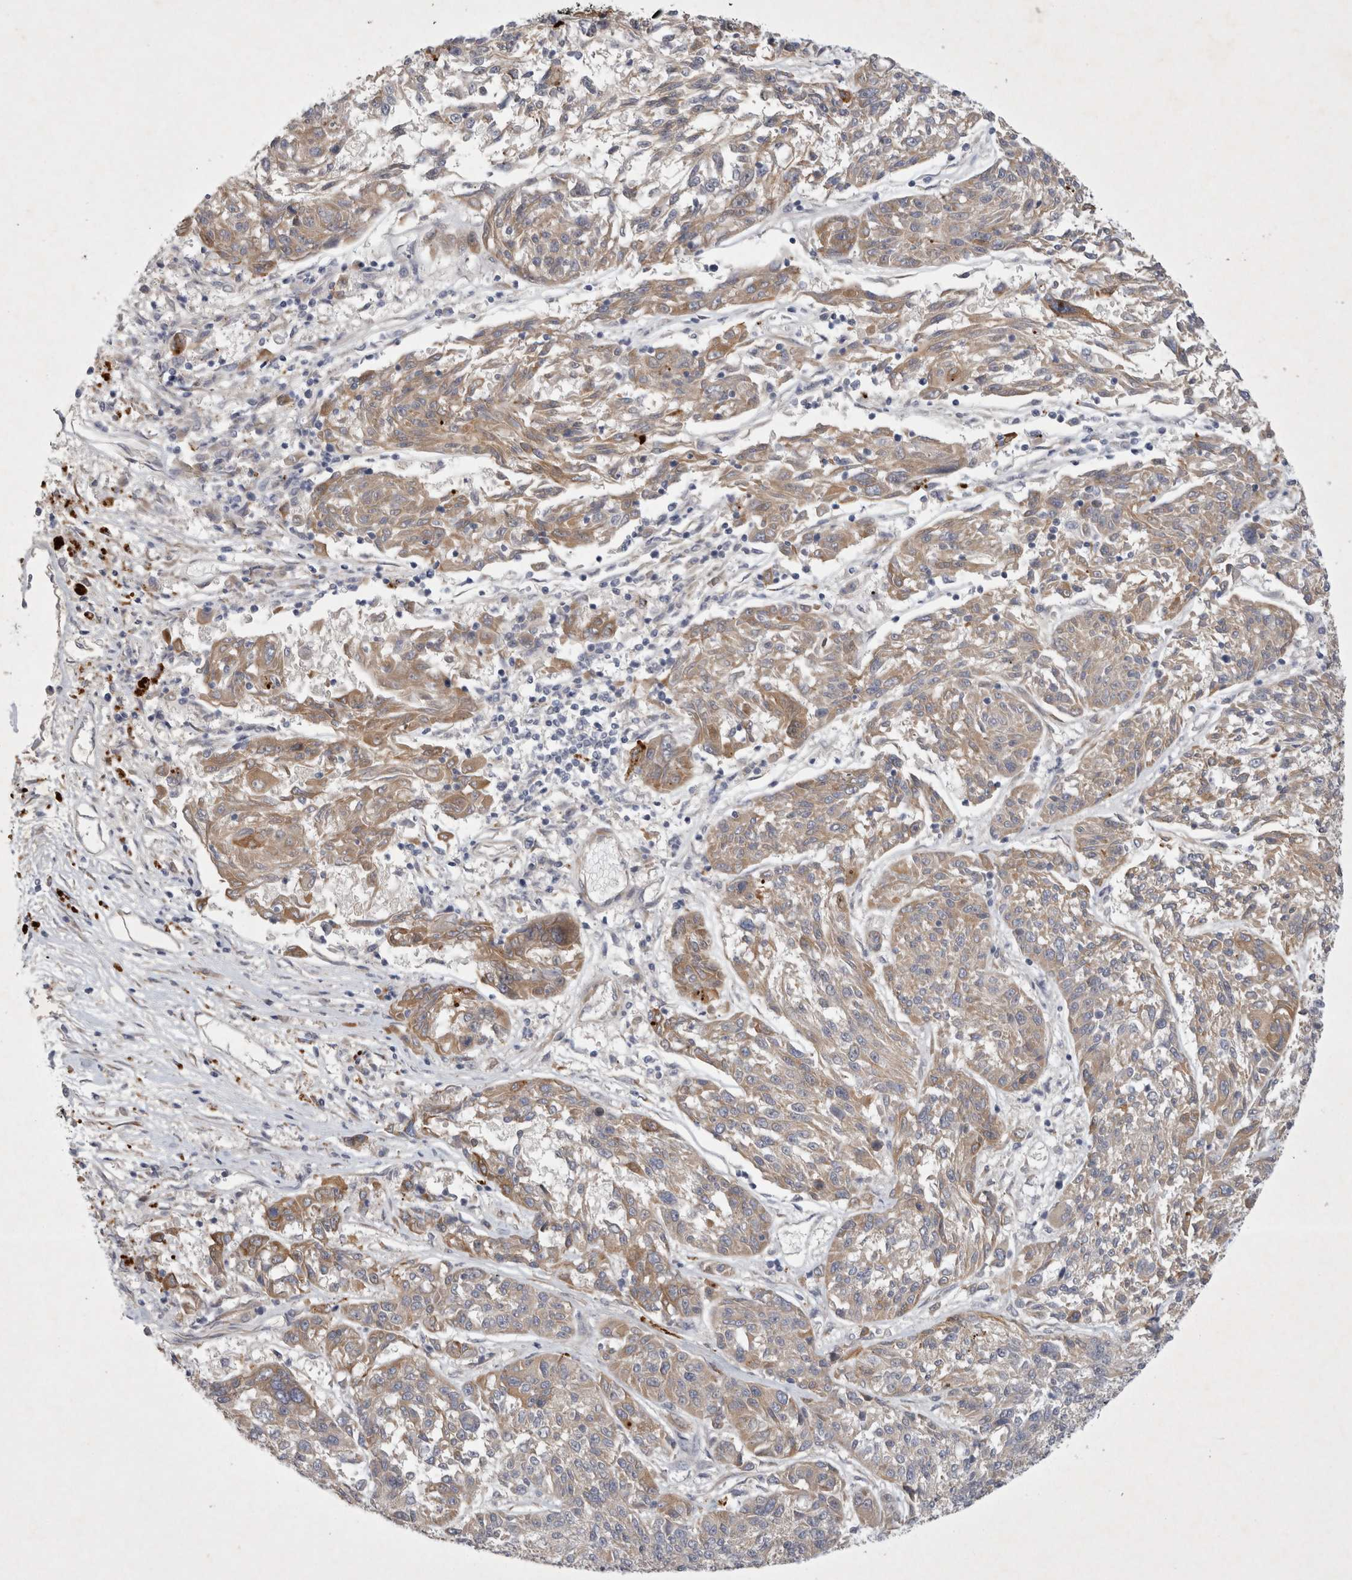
{"staining": {"intensity": "weak", "quantity": "25%-75%", "location": "cytoplasmic/membranous"}, "tissue": "melanoma", "cell_type": "Tumor cells", "image_type": "cancer", "snomed": [{"axis": "morphology", "description": "Malignant melanoma, NOS"}, {"axis": "topography", "description": "Skin"}], "caption": "Malignant melanoma was stained to show a protein in brown. There is low levels of weak cytoplasmic/membranous expression in about 25%-75% of tumor cells.", "gene": "BZW2", "patient": {"sex": "male", "age": 53}}